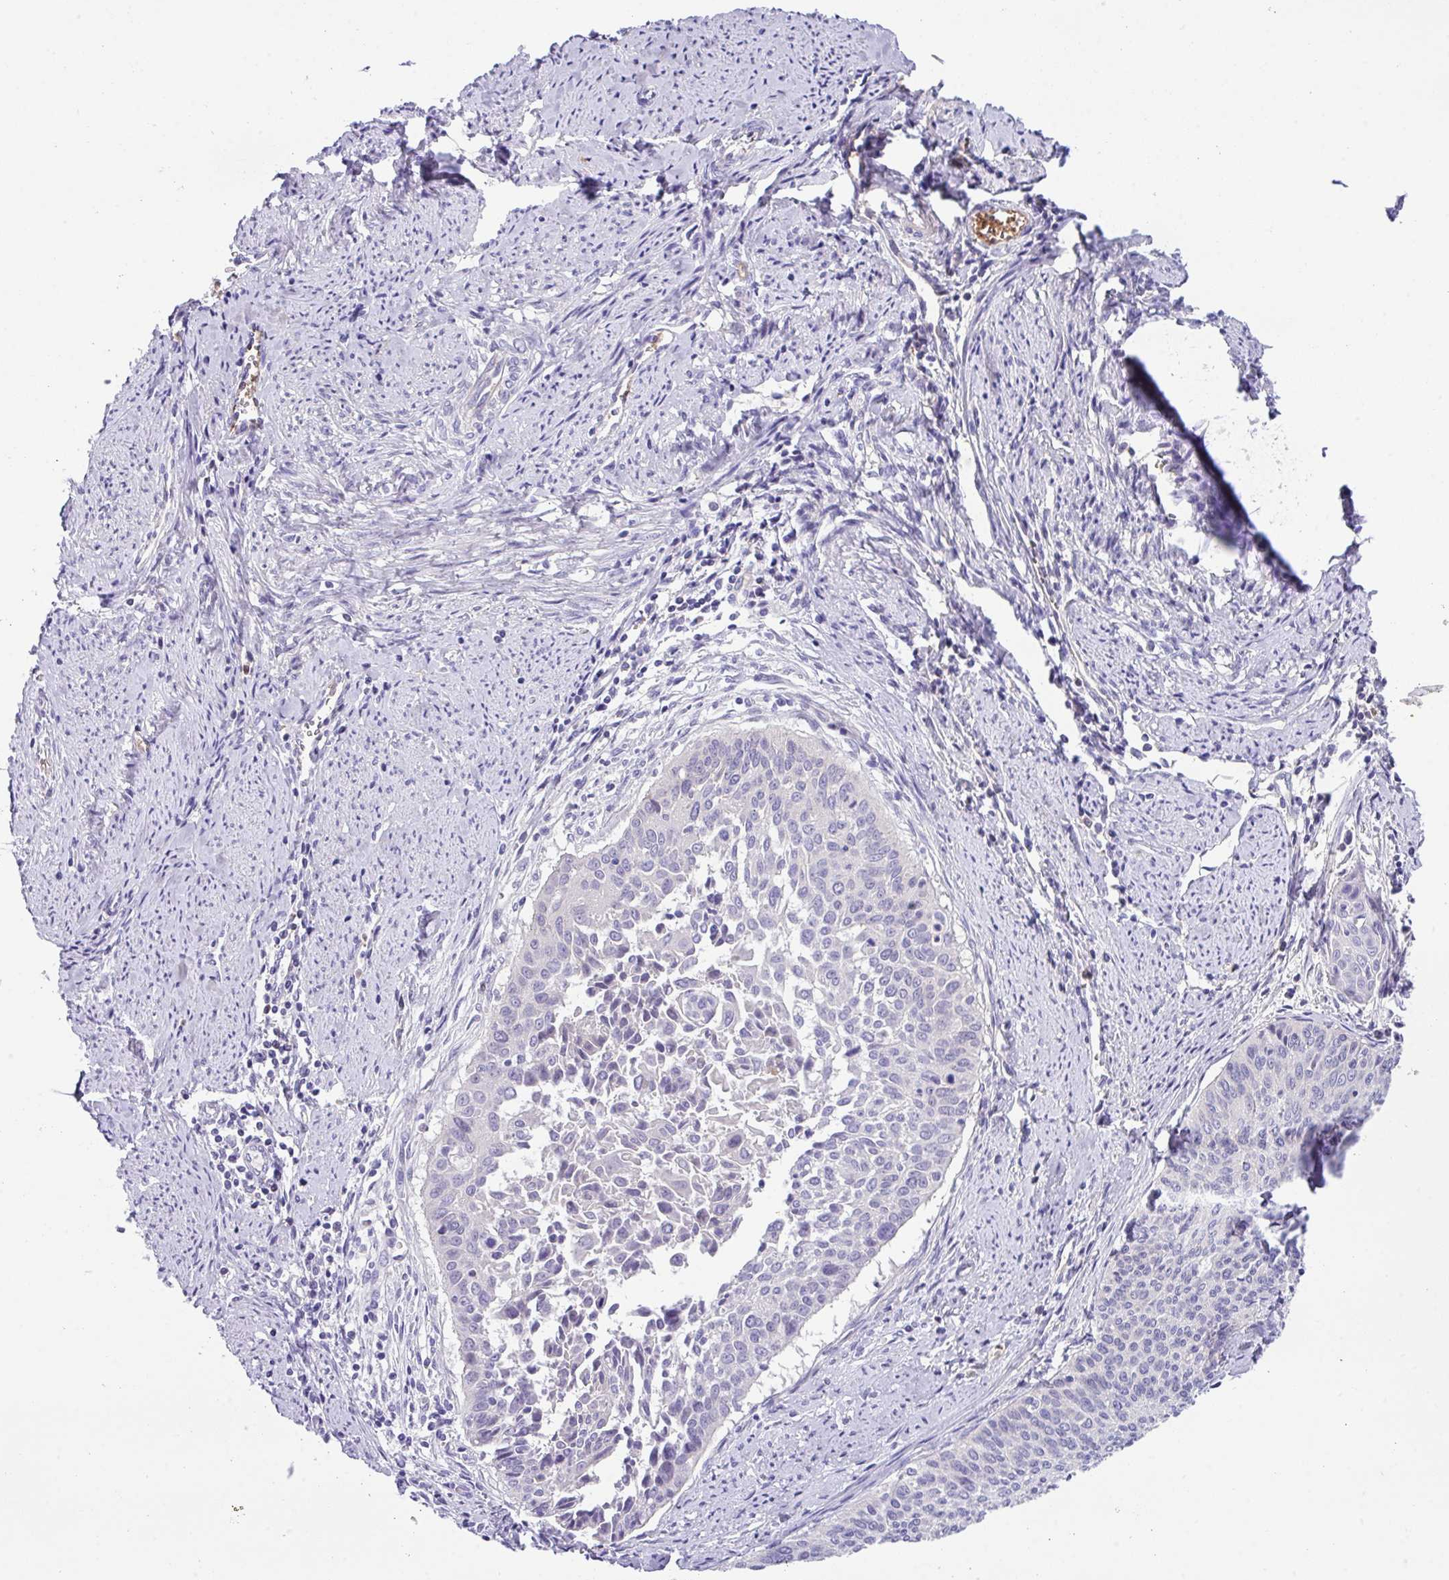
{"staining": {"intensity": "negative", "quantity": "none", "location": "none"}, "tissue": "cervical cancer", "cell_type": "Tumor cells", "image_type": "cancer", "snomed": [{"axis": "morphology", "description": "Squamous cell carcinoma, NOS"}, {"axis": "topography", "description": "Cervix"}], "caption": "Tumor cells are negative for protein expression in human cervical squamous cell carcinoma. The staining is performed using DAB (3,3'-diaminobenzidine) brown chromogen with nuclei counter-stained in using hematoxylin.", "gene": "DNAL1", "patient": {"sex": "female", "age": 55}}